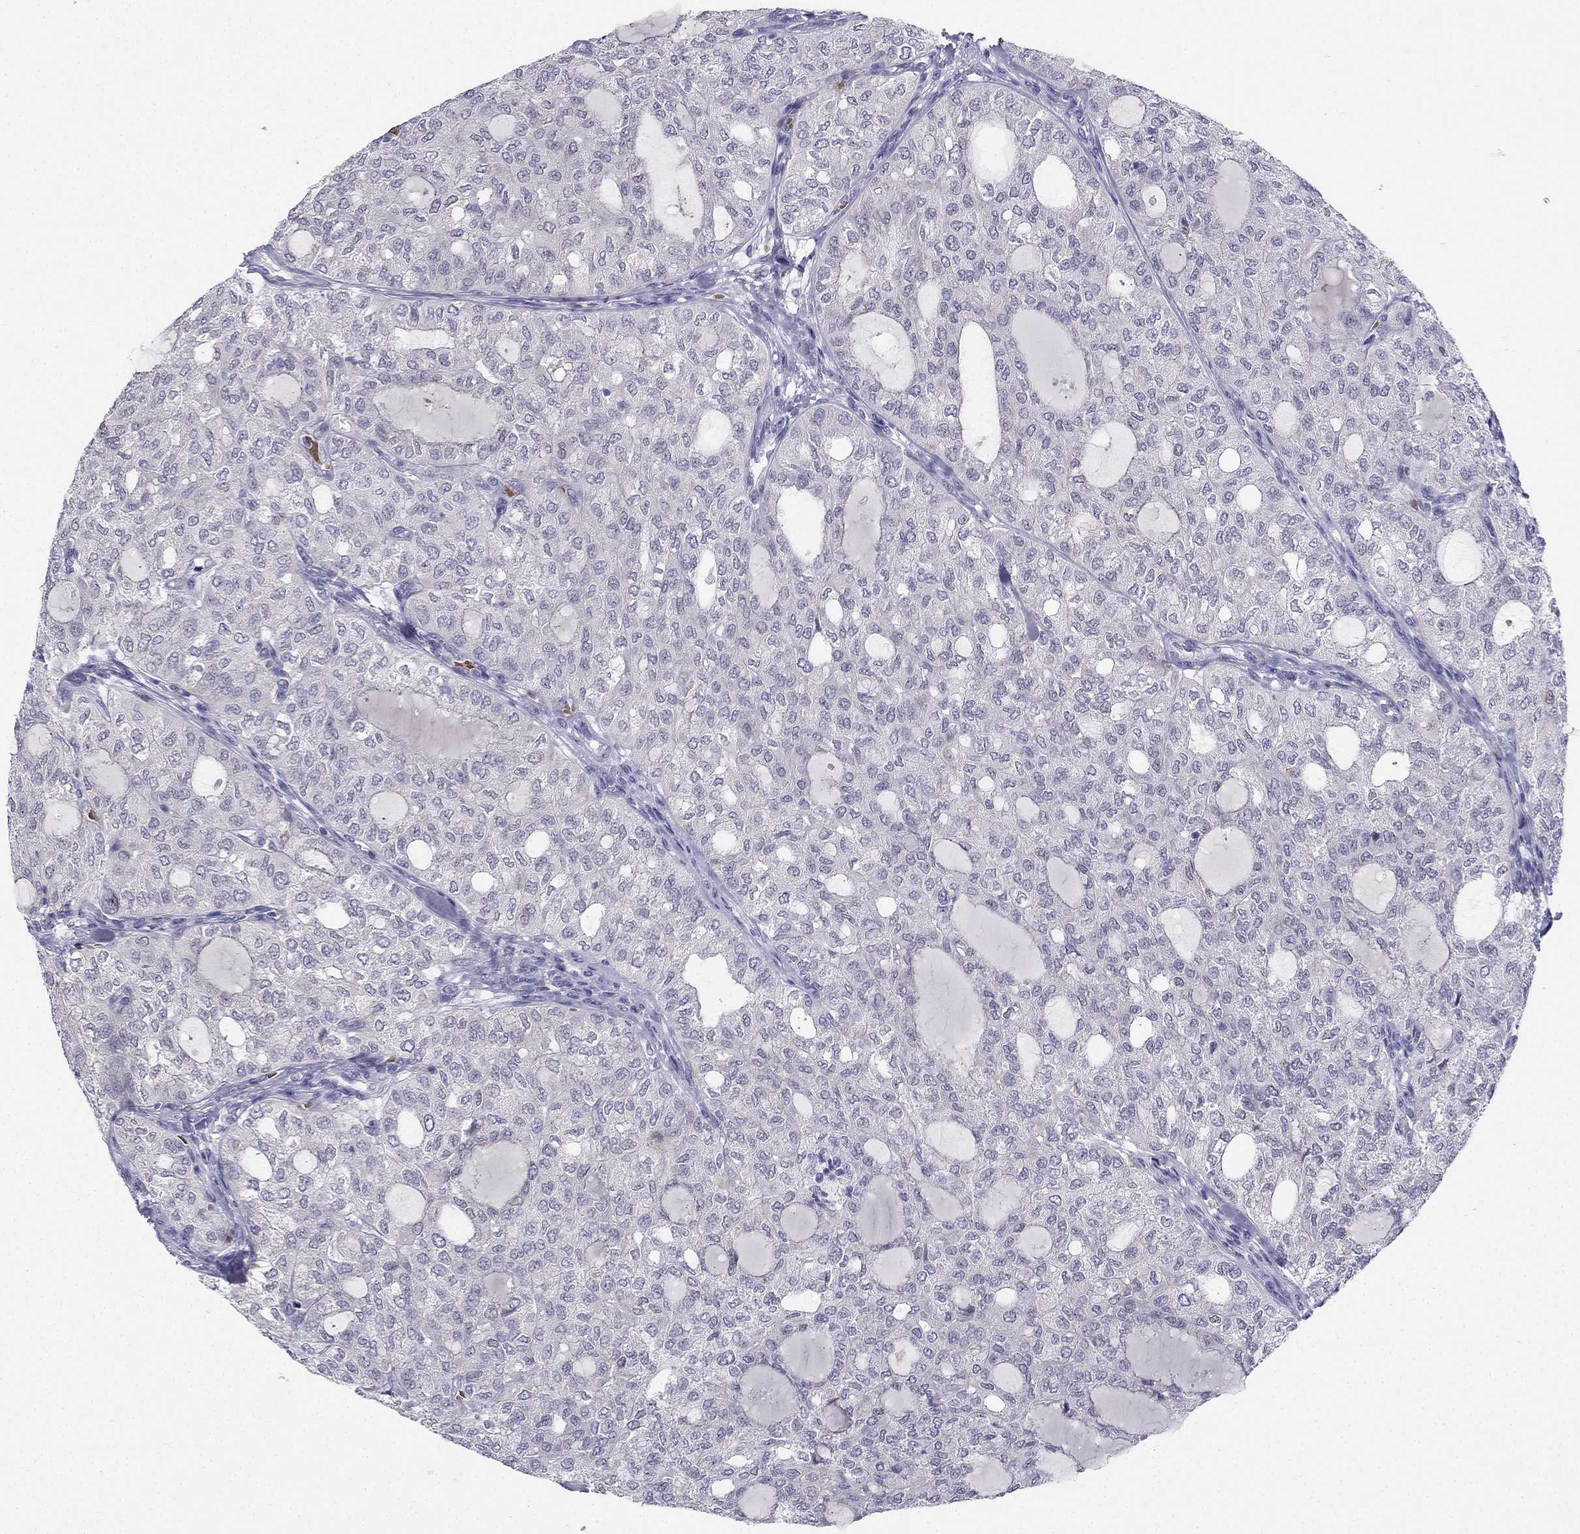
{"staining": {"intensity": "negative", "quantity": "none", "location": "none"}, "tissue": "thyroid cancer", "cell_type": "Tumor cells", "image_type": "cancer", "snomed": [{"axis": "morphology", "description": "Follicular adenoma carcinoma, NOS"}, {"axis": "topography", "description": "Thyroid gland"}], "caption": "Thyroid follicular adenoma carcinoma was stained to show a protein in brown. There is no significant positivity in tumor cells.", "gene": "RSPH14", "patient": {"sex": "male", "age": 75}}